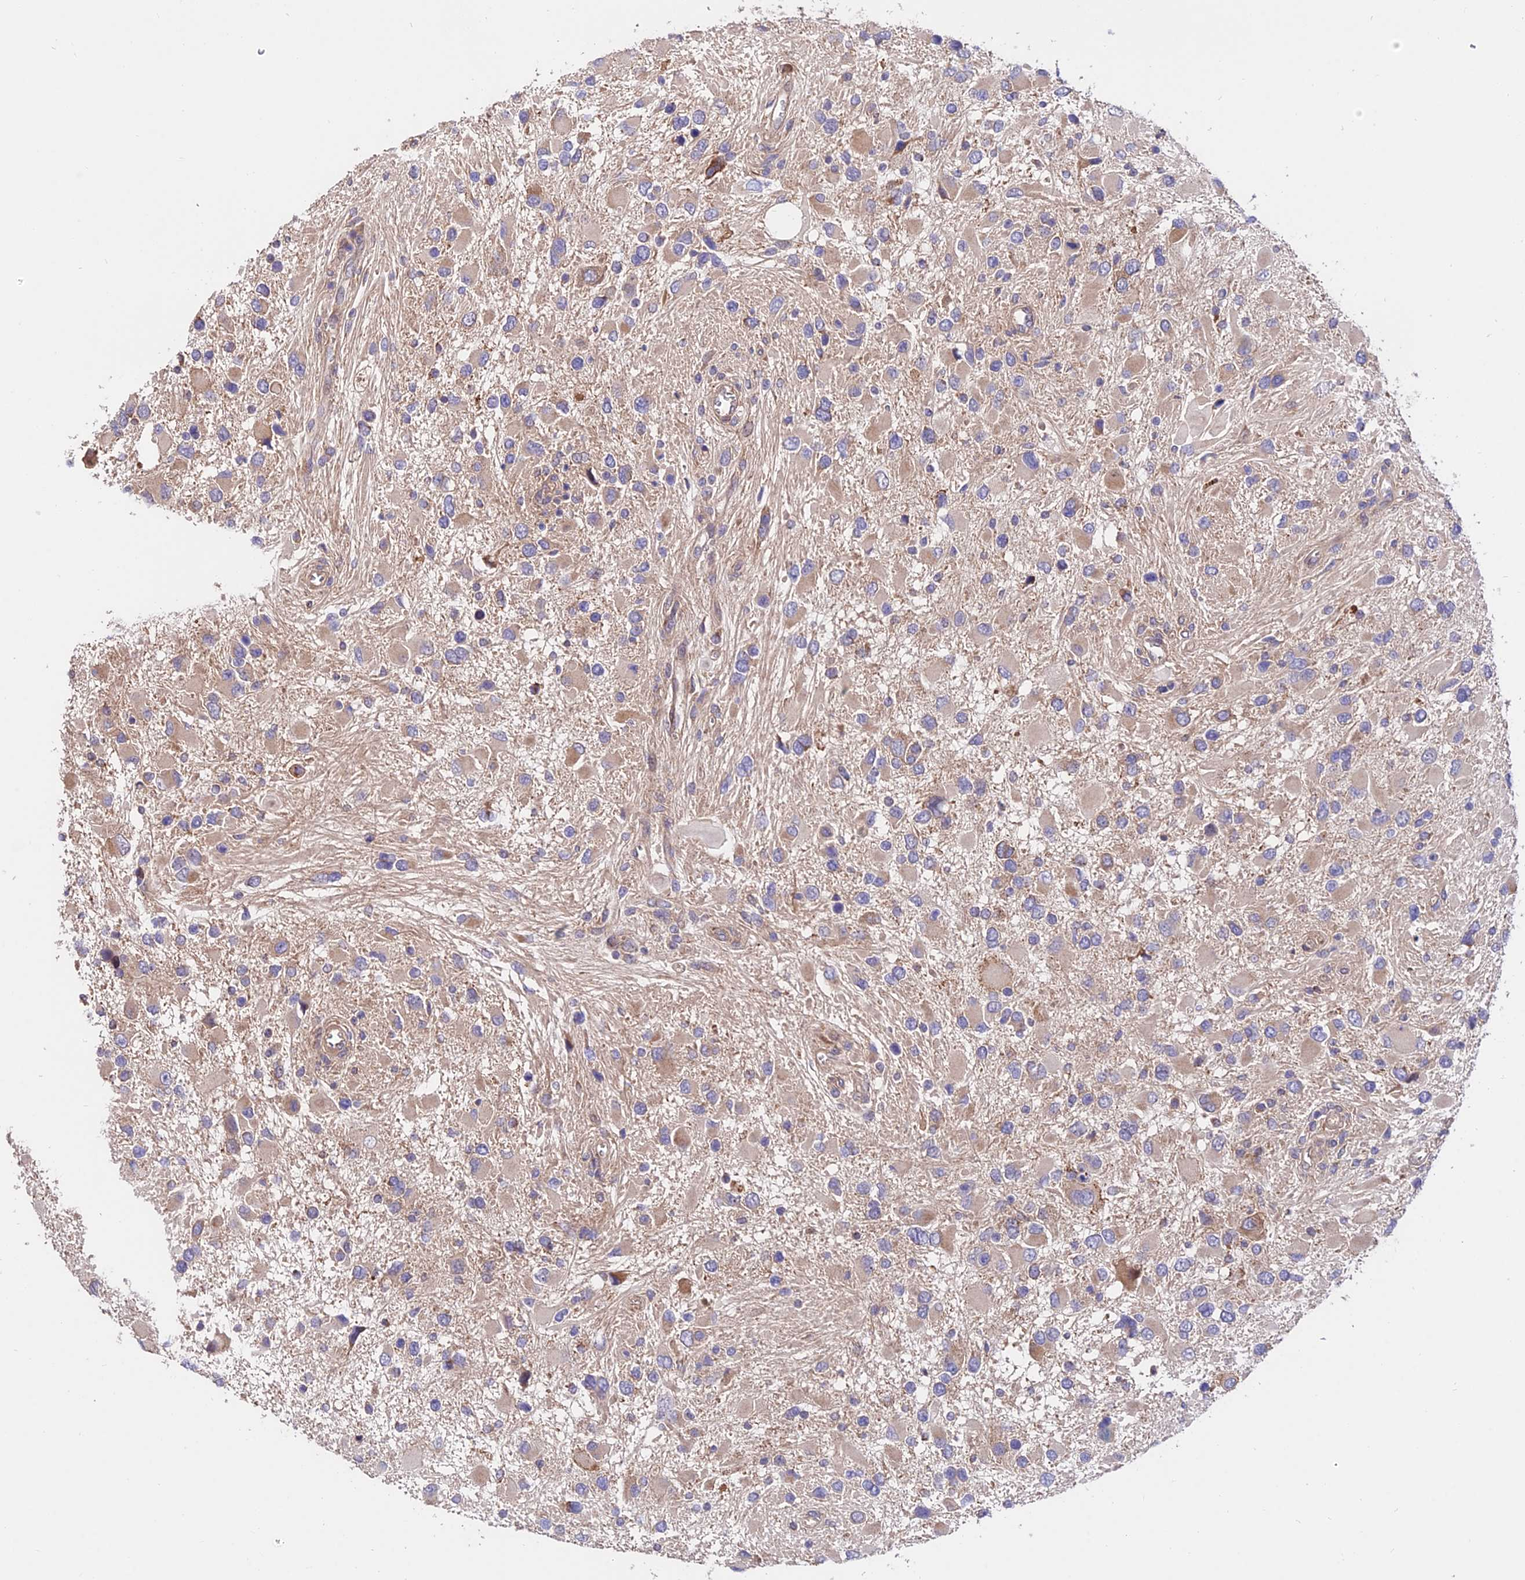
{"staining": {"intensity": "moderate", "quantity": "<25%", "location": "cytoplasmic/membranous"}, "tissue": "glioma", "cell_type": "Tumor cells", "image_type": "cancer", "snomed": [{"axis": "morphology", "description": "Glioma, malignant, High grade"}, {"axis": "topography", "description": "Brain"}], "caption": "IHC histopathology image of neoplastic tissue: glioma stained using immunohistochemistry (IHC) exhibits low levels of moderate protein expression localized specifically in the cytoplasmic/membranous of tumor cells, appearing as a cytoplasmic/membranous brown color.", "gene": "CDC37L1", "patient": {"sex": "male", "age": 53}}